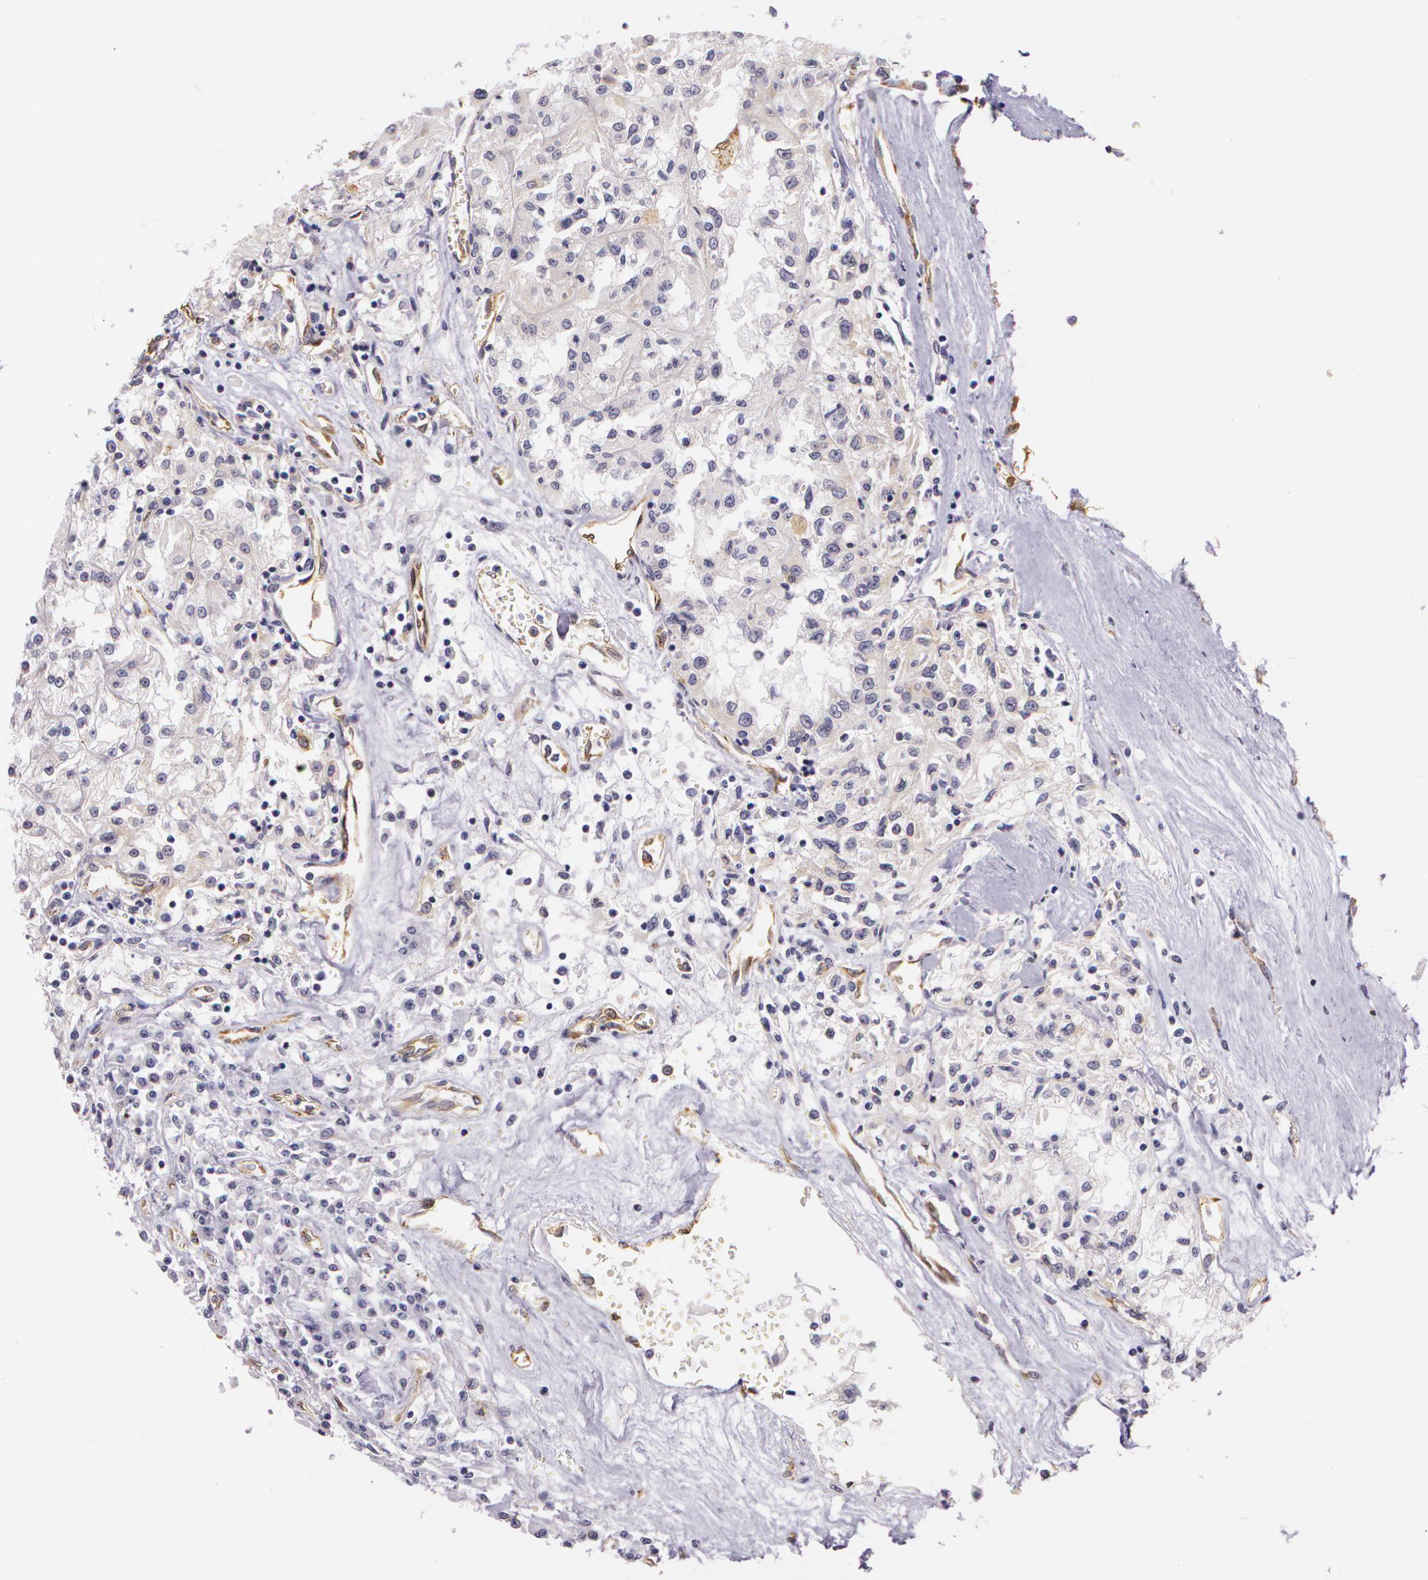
{"staining": {"intensity": "weak", "quantity": "25%-75%", "location": "cytoplasmic/membranous"}, "tissue": "renal cancer", "cell_type": "Tumor cells", "image_type": "cancer", "snomed": [{"axis": "morphology", "description": "Adenocarcinoma, NOS"}, {"axis": "topography", "description": "Kidney"}], "caption": "About 25%-75% of tumor cells in human renal cancer (adenocarcinoma) demonstrate weak cytoplasmic/membranous protein expression as visualized by brown immunohistochemical staining.", "gene": "APP", "patient": {"sex": "male", "age": 78}}